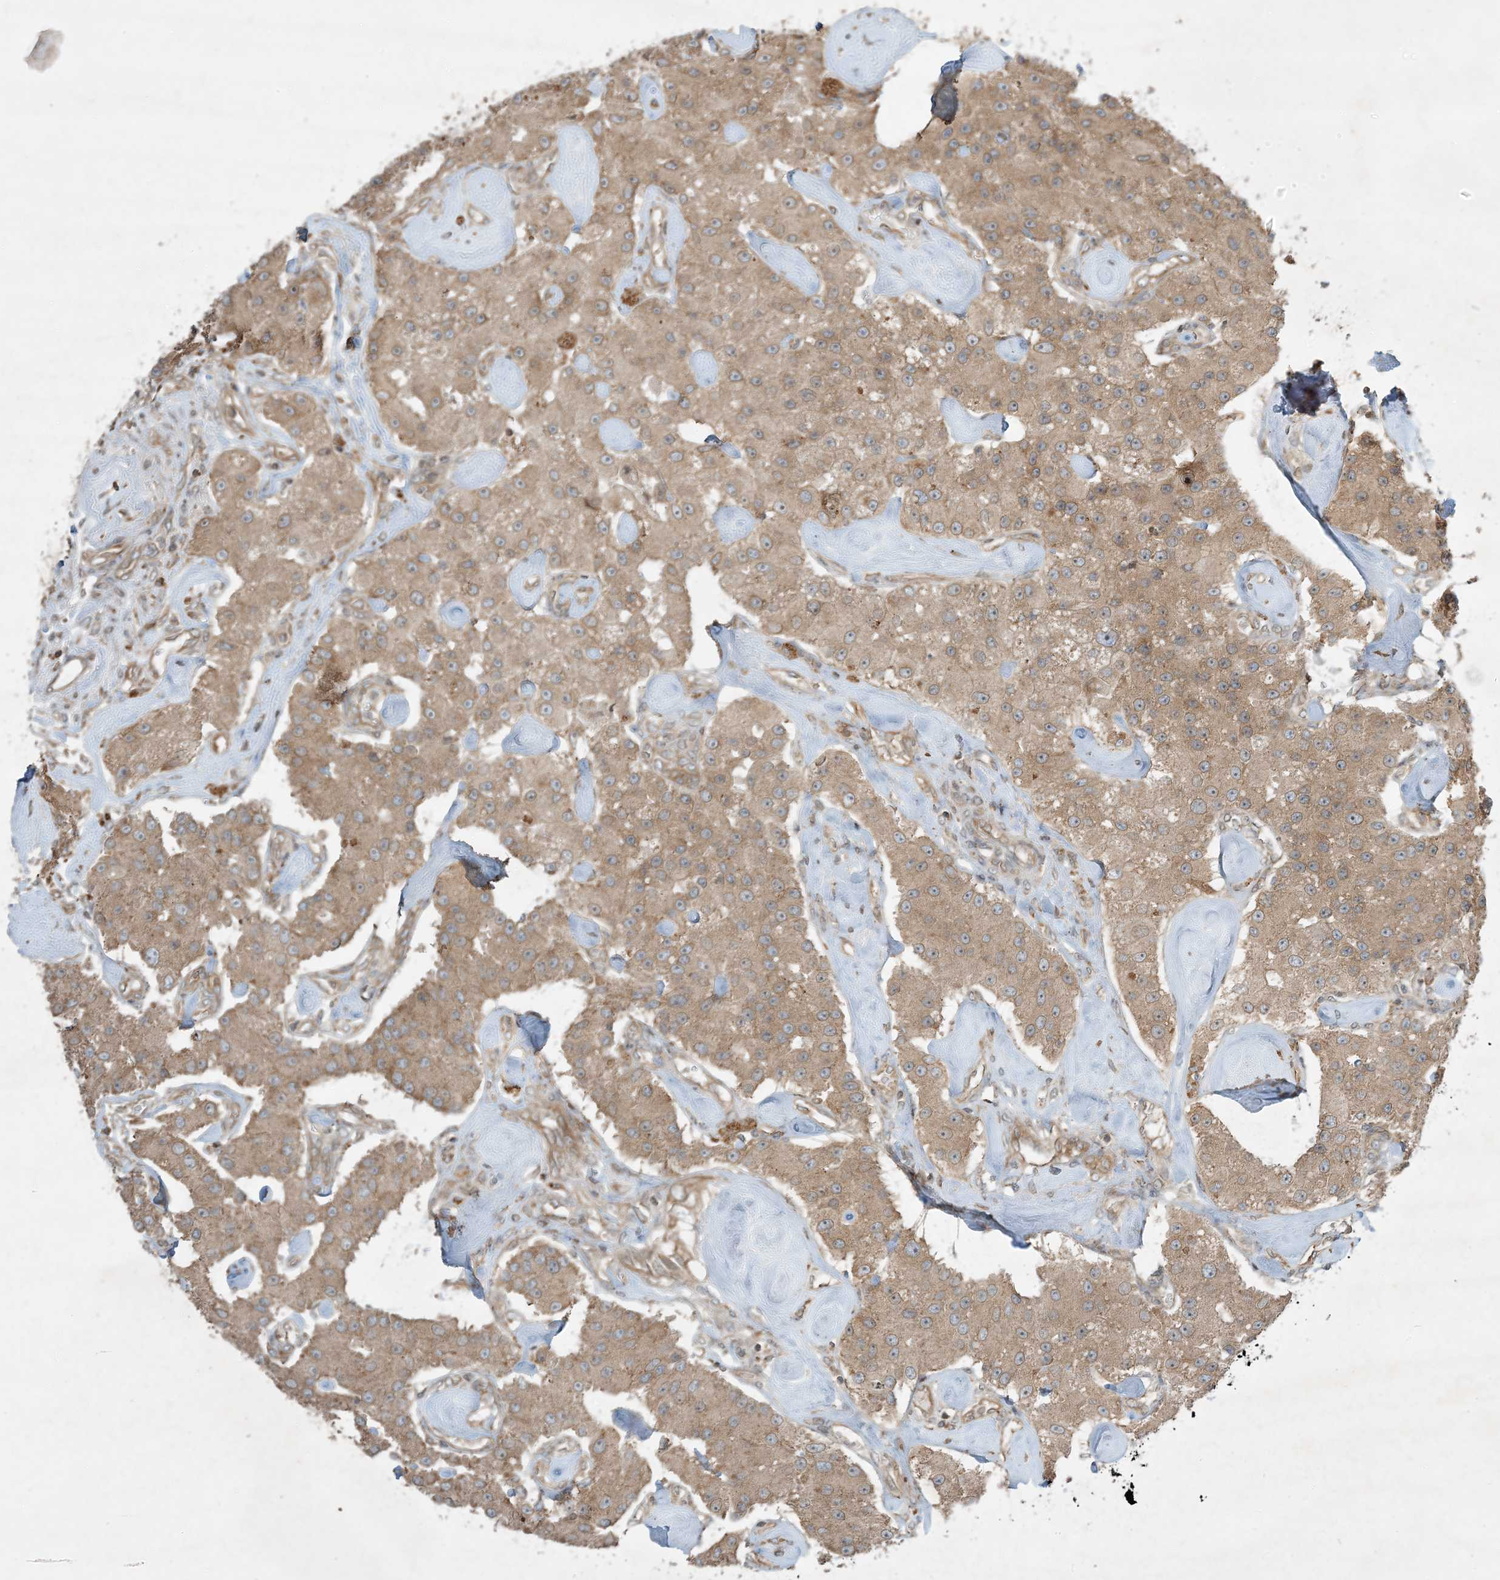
{"staining": {"intensity": "moderate", "quantity": ">75%", "location": "cytoplasmic/membranous"}, "tissue": "carcinoid", "cell_type": "Tumor cells", "image_type": "cancer", "snomed": [{"axis": "morphology", "description": "Carcinoid, malignant, NOS"}, {"axis": "topography", "description": "Pancreas"}], "caption": "Malignant carcinoid was stained to show a protein in brown. There is medium levels of moderate cytoplasmic/membranous expression in approximately >75% of tumor cells. Nuclei are stained in blue.", "gene": "COMMD8", "patient": {"sex": "male", "age": 41}}